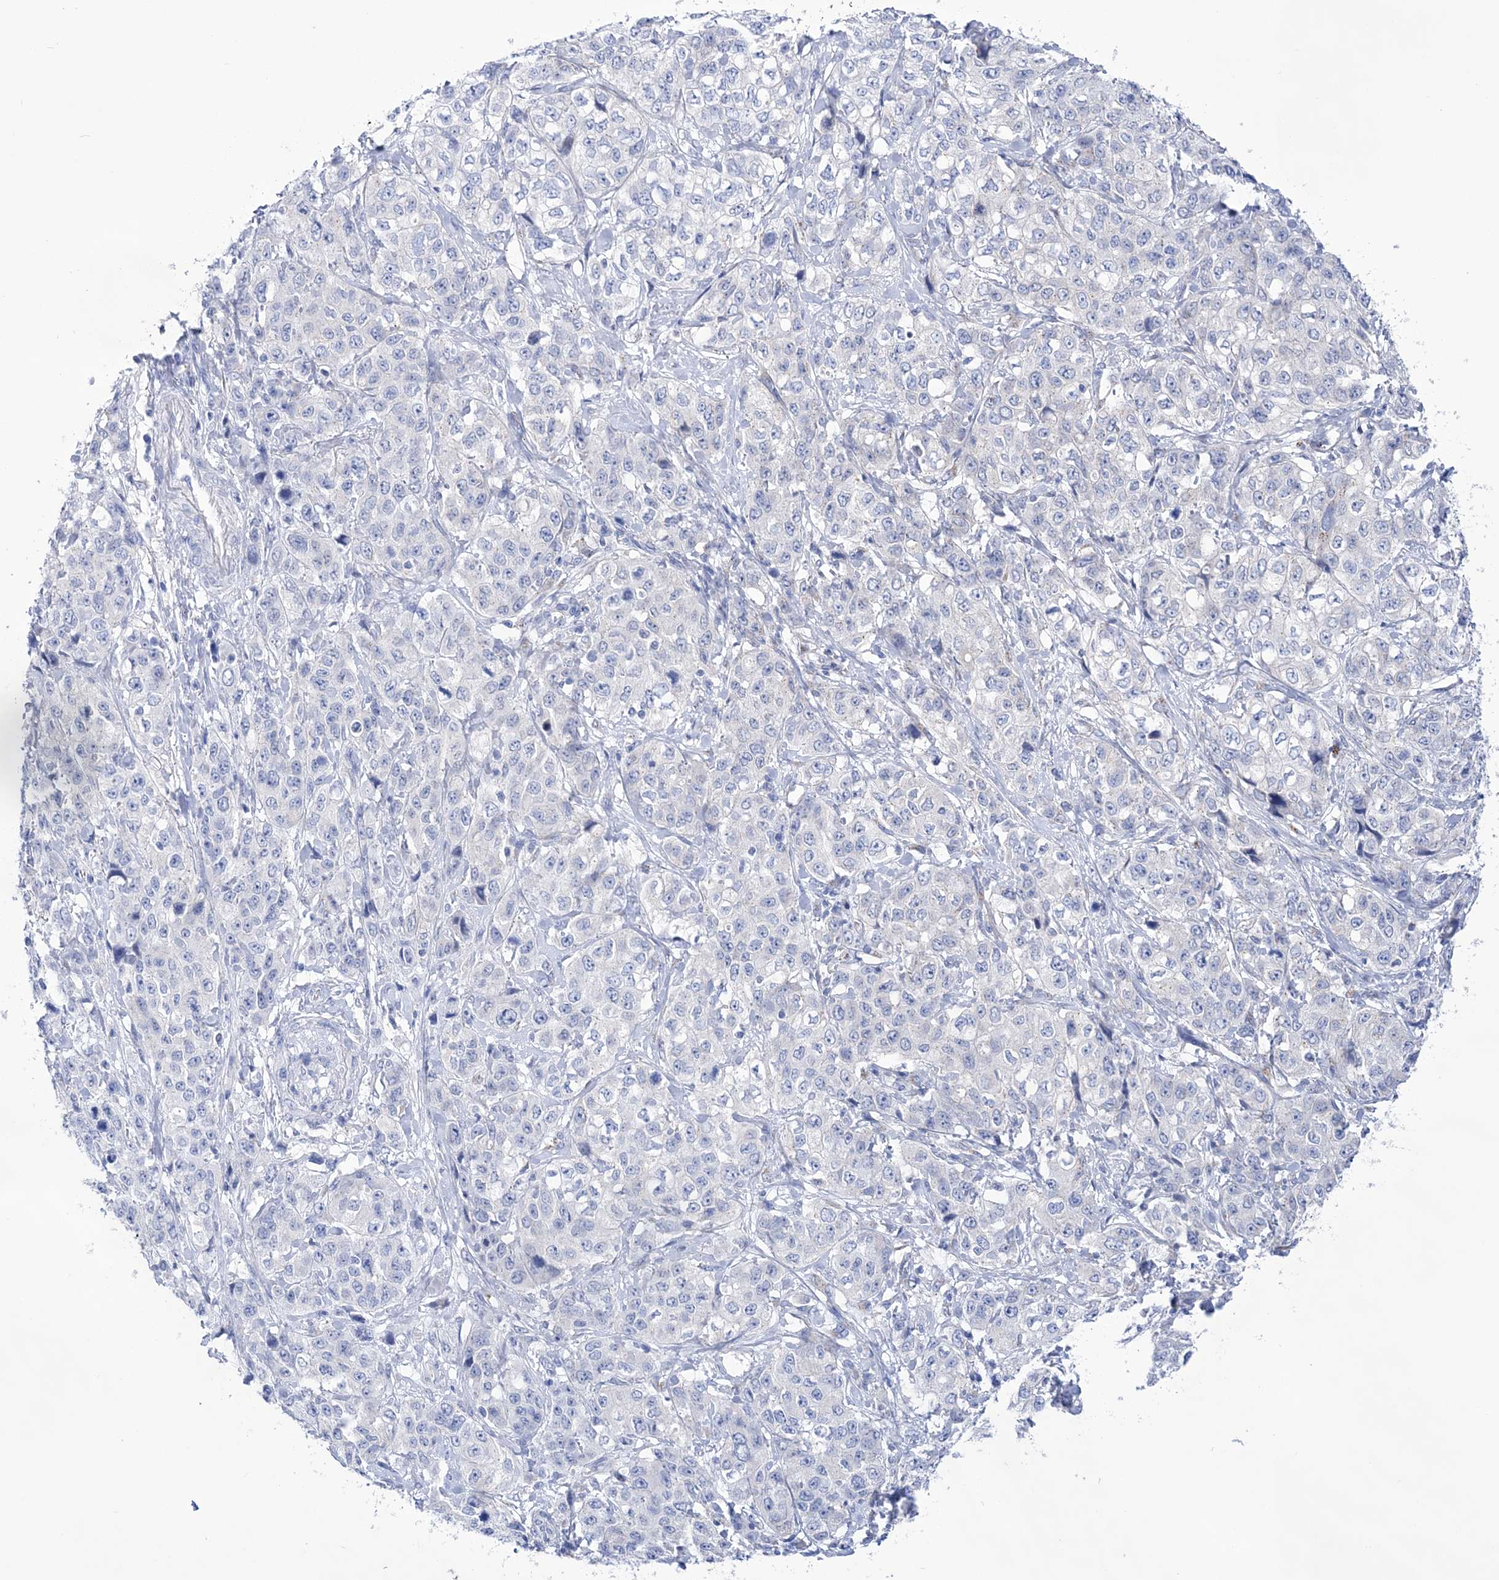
{"staining": {"intensity": "negative", "quantity": "none", "location": "none"}, "tissue": "stomach cancer", "cell_type": "Tumor cells", "image_type": "cancer", "snomed": [{"axis": "morphology", "description": "Adenocarcinoma, NOS"}, {"axis": "topography", "description": "Stomach"}], "caption": "This photomicrograph is of adenocarcinoma (stomach) stained with immunohistochemistry (IHC) to label a protein in brown with the nuclei are counter-stained blue. There is no expression in tumor cells.", "gene": "COPB2", "patient": {"sex": "male", "age": 48}}